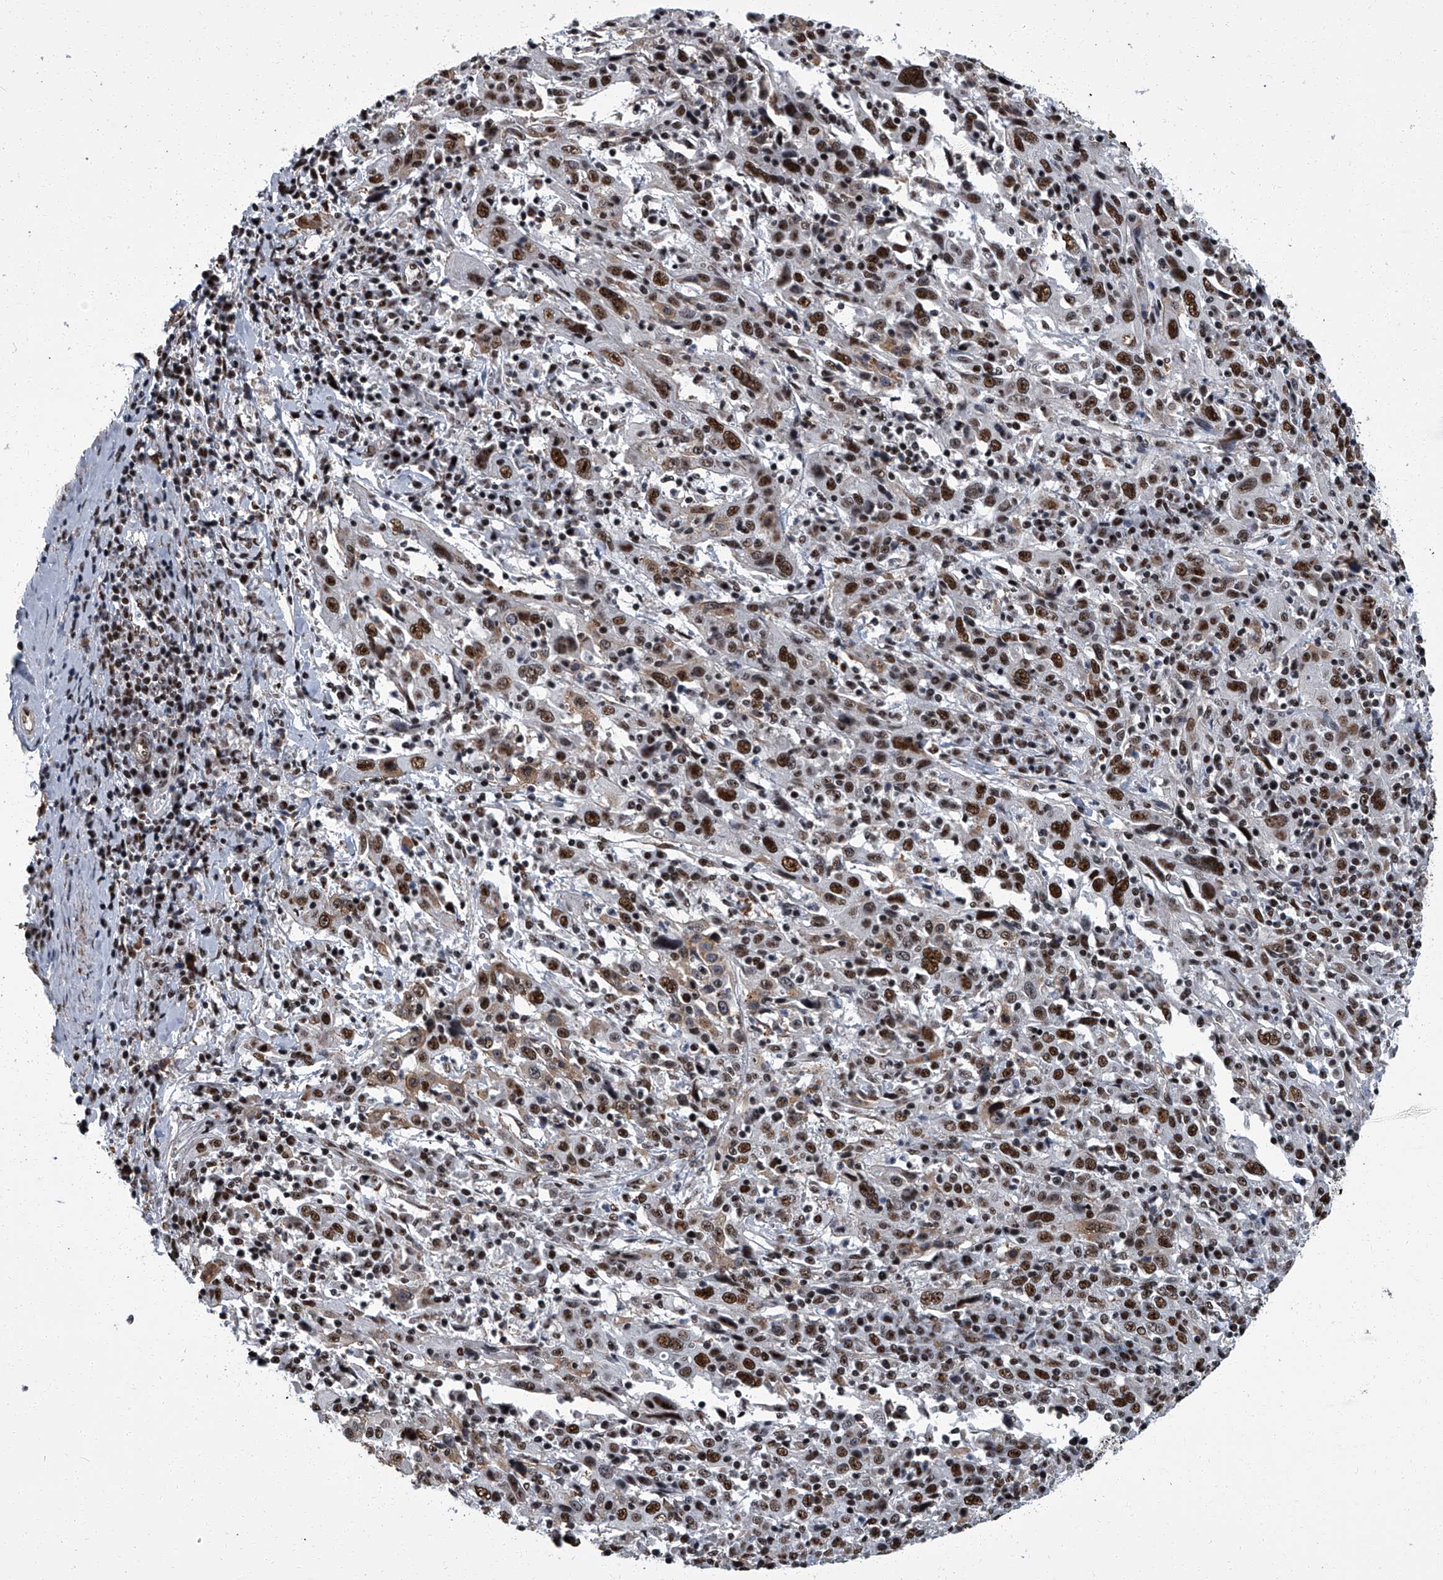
{"staining": {"intensity": "strong", "quantity": ">75%", "location": "nuclear"}, "tissue": "cervical cancer", "cell_type": "Tumor cells", "image_type": "cancer", "snomed": [{"axis": "morphology", "description": "Squamous cell carcinoma, NOS"}, {"axis": "topography", "description": "Cervix"}], "caption": "Protein staining by IHC exhibits strong nuclear positivity in about >75% of tumor cells in squamous cell carcinoma (cervical).", "gene": "ZNF518B", "patient": {"sex": "female", "age": 46}}